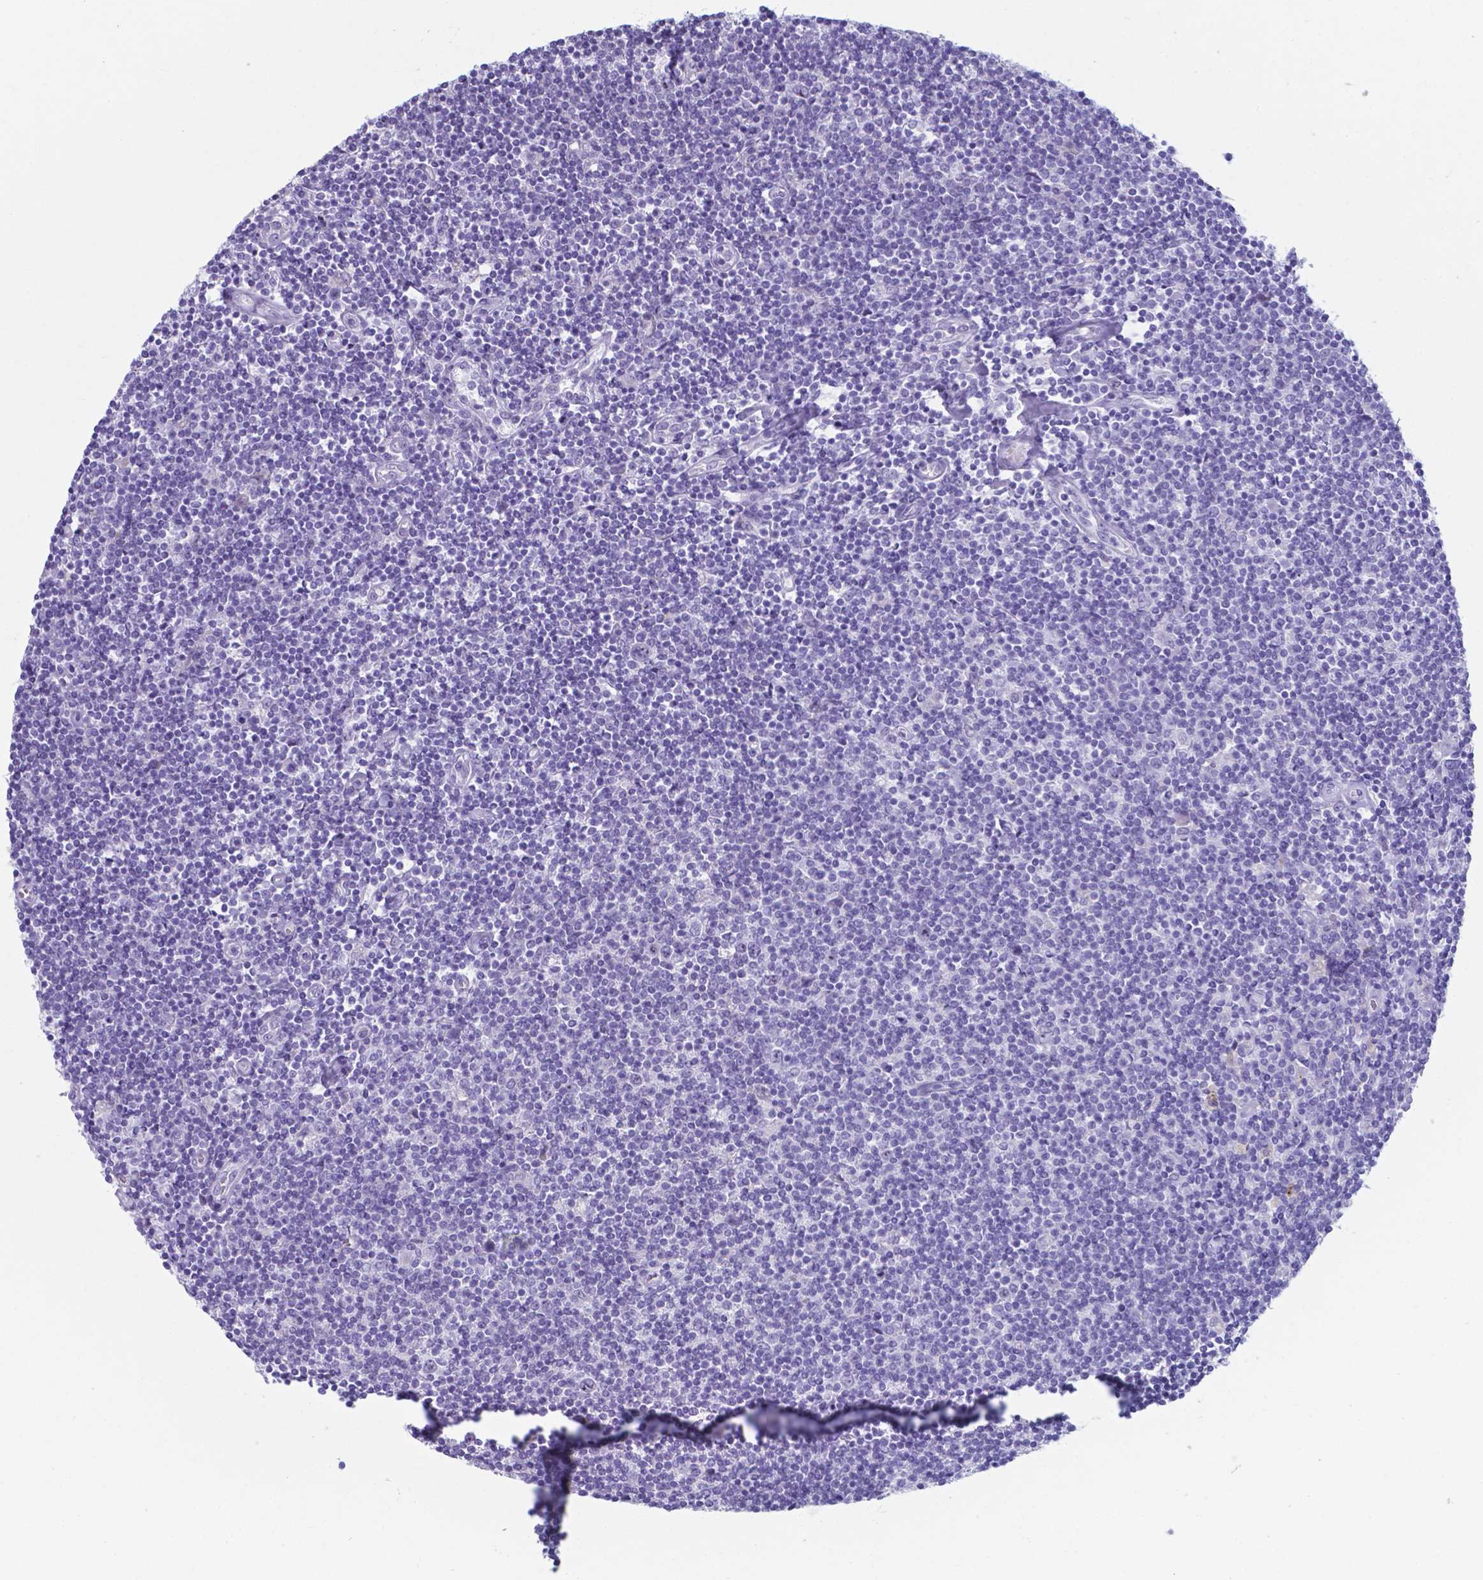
{"staining": {"intensity": "negative", "quantity": "none", "location": "none"}, "tissue": "lymphoma", "cell_type": "Tumor cells", "image_type": "cancer", "snomed": [{"axis": "morphology", "description": "Hodgkin's disease, NOS"}, {"axis": "topography", "description": "Lymph node"}], "caption": "Tumor cells show no significant protein positivity in lymphoma. (Brightfield microscopy of DAB (3,3'-diaminobenzidine) IHC at high magnification).", "gene": "AP5B1", "patient": {"sex": "male", "age": 40}}